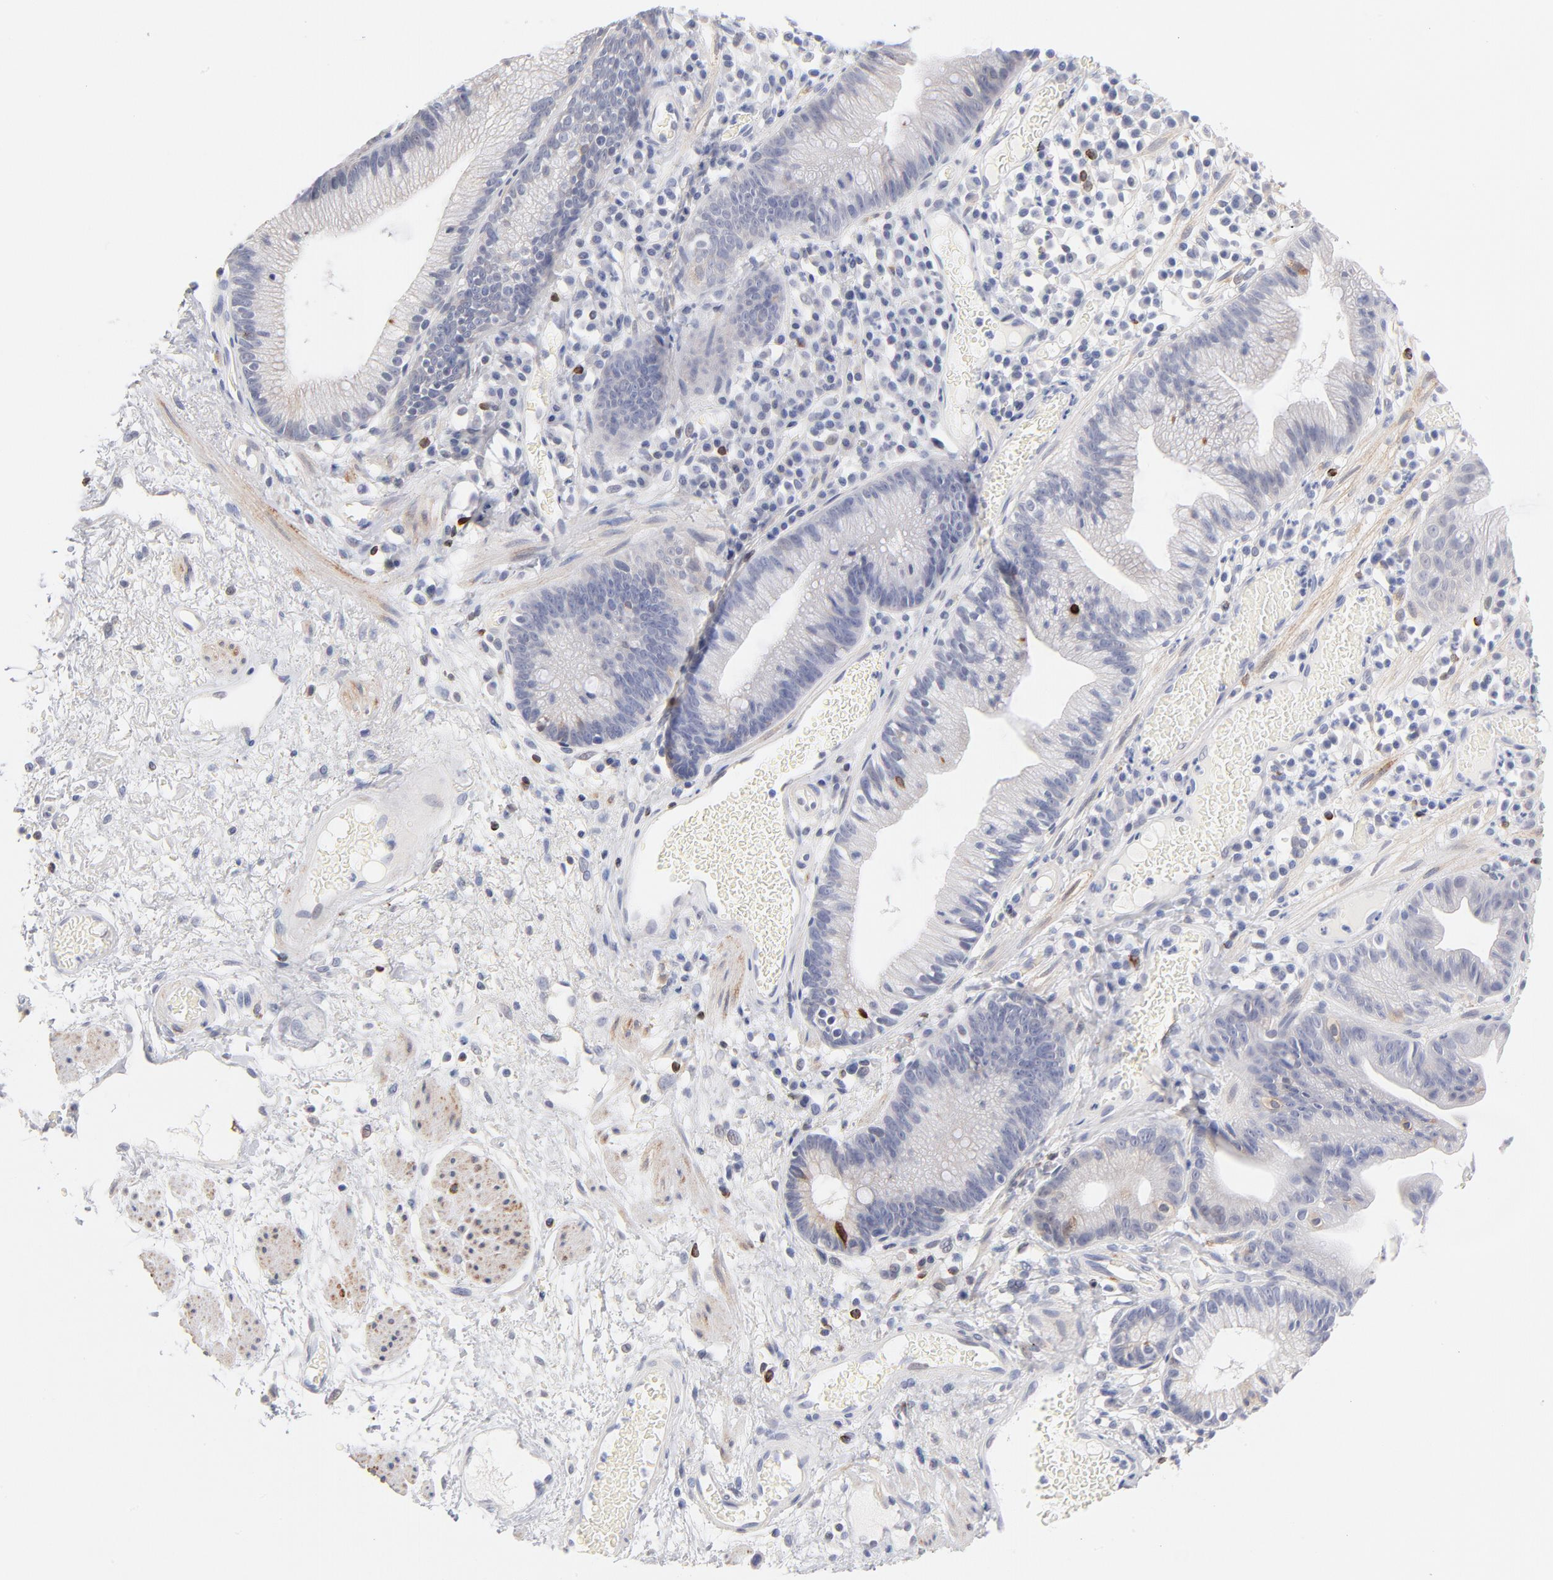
{"staining": {"intensity": "negative", "quantity": "none", "location": "none"}, "tissue": "skin", "cell_type": "Epidermal cells", "image_type": "normal", "snomed": [{"axis": "morphology", "description": "Normal tissue, NOS"}, {"axis": "morphology", "description": "Hemorrhoids"}, {"axis": "morphology", "description": "Inflammation, NOS"}, {"axis": "topography", "description": "Anal"}], "caption": "The histopathology image shows no staining of epidermal cells in benign skin.", "gene": "MID1", "patient": {"sex": "male", "age": 60}}